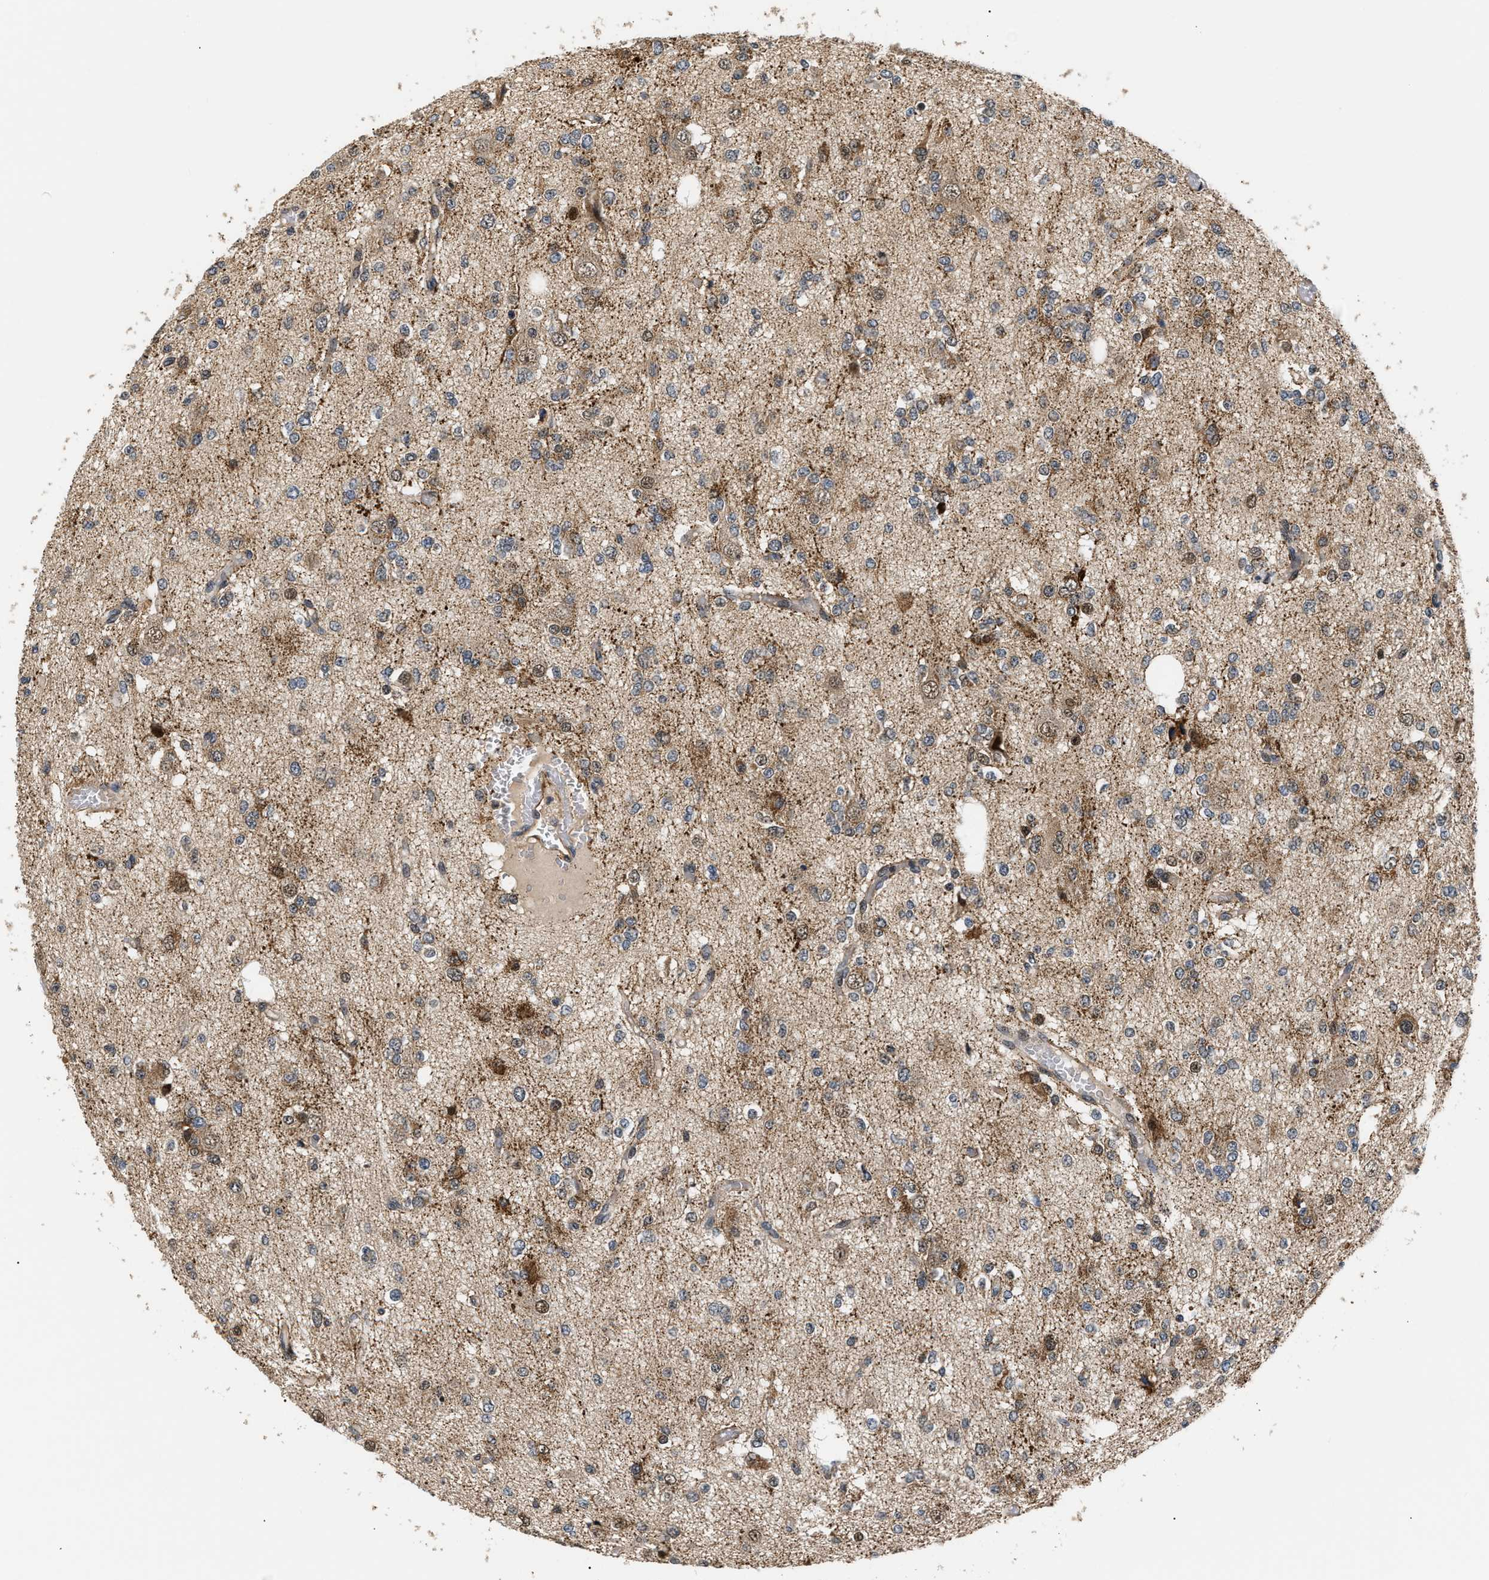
{"staining": {"intensity": "moderate", "quantity": "25%-75%", "location": "cytoplasmic/membranous,nuclear"}, "tissue": "glioma", "cell_type": "Tumor cells", "image_type": "cancer", "snomed": [{"axis": "morphology", "description": "Glioma, malignant, Low grade"}, {"axis": "topography", "description": "Brain"}], "caption": "Brown immunohistochemical staining in human malignant low-grade glioma shows moderate cytoplasmic/membranous and nuclear staining in about 25%-75% of tumor cells.", "gene": "LARP6", "patient": {"sex": "male", "age": 38}}